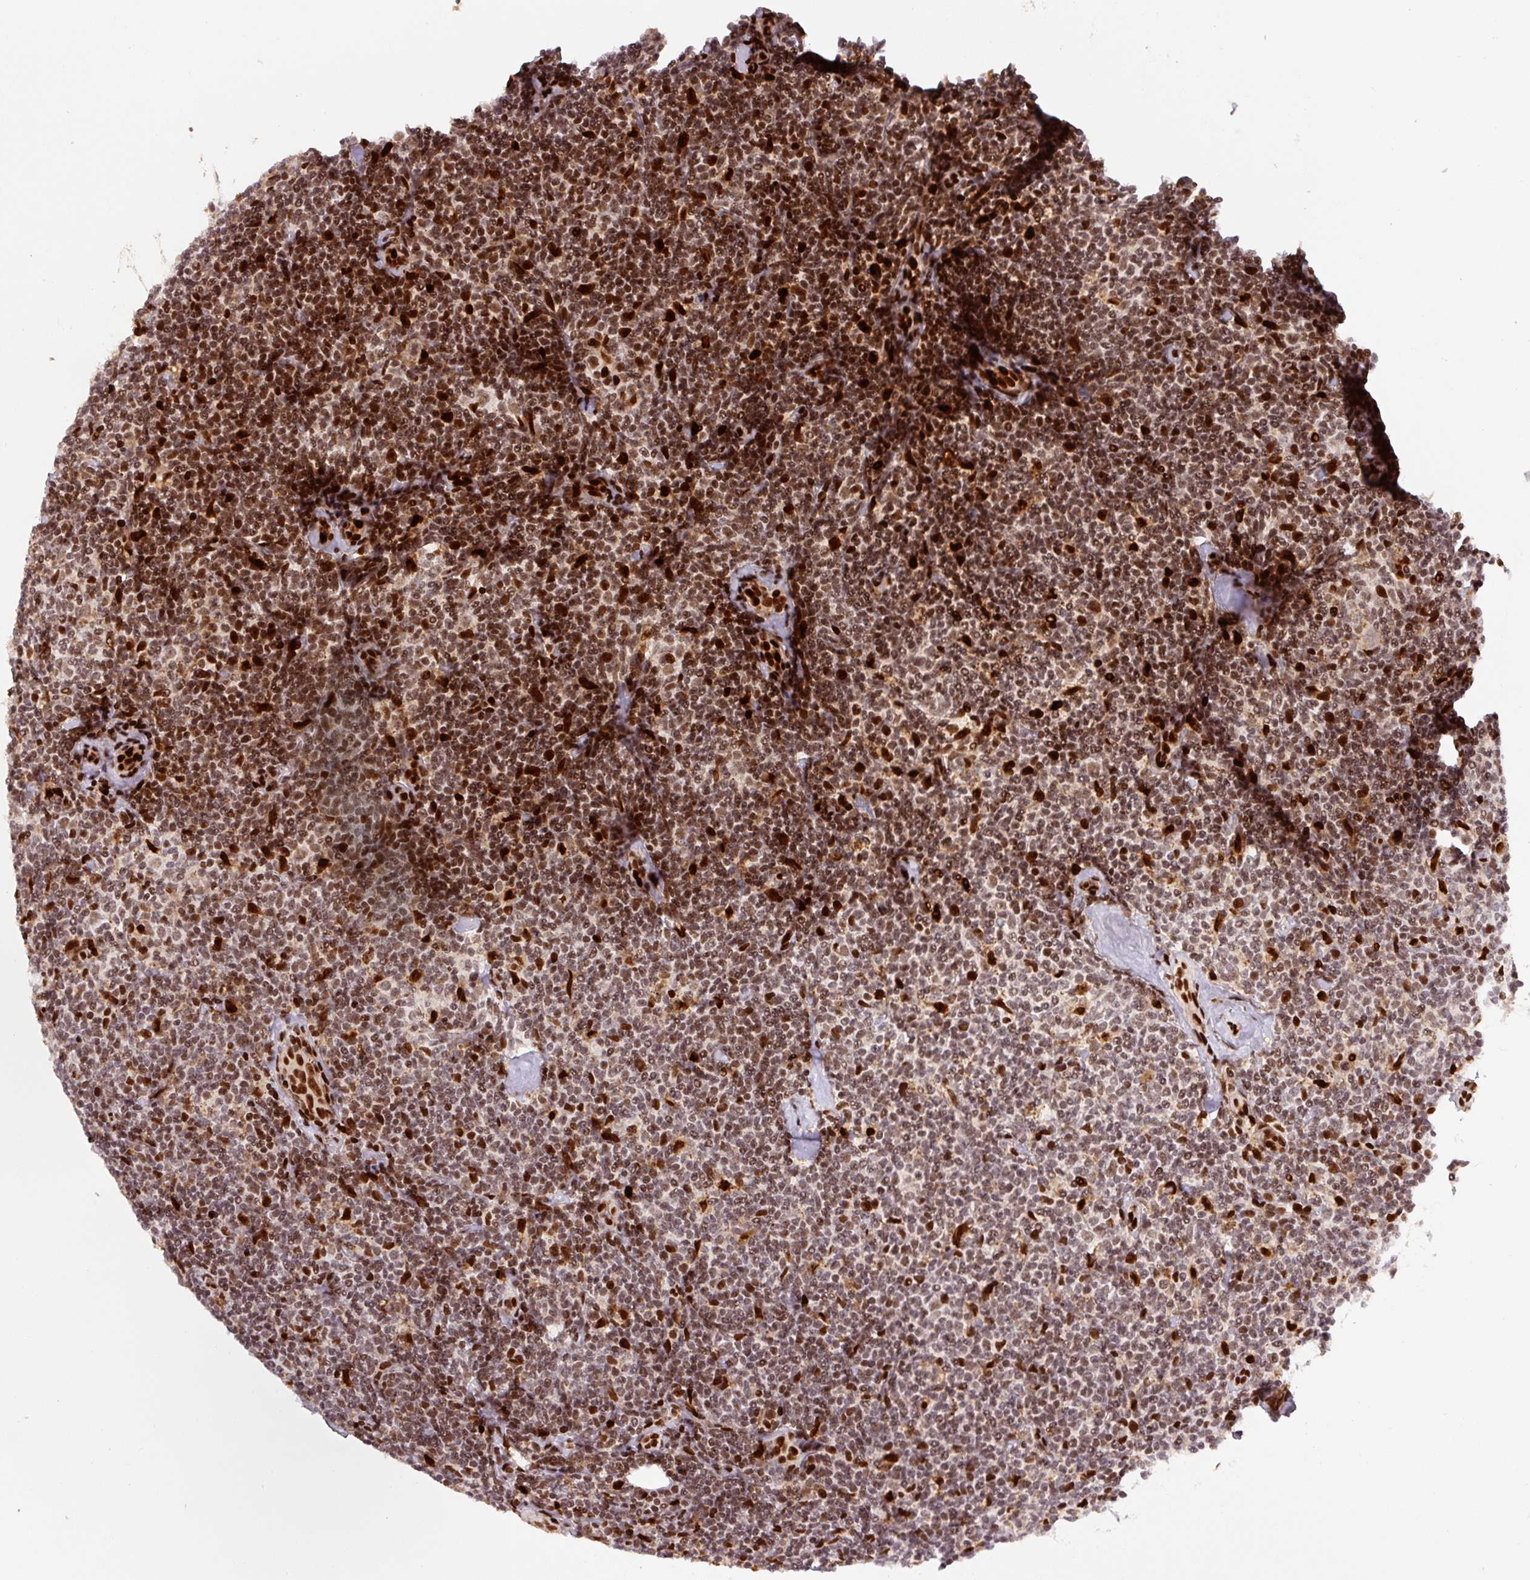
{"staining": {"intensity": "strong", "quantity": ">75%", "location": "nuclear"}, "tissue": "lymphoma", "cell_type": "Tumor cells", "image_type": "cancer", "snomed": [{"axis": "morphology", "description": "Malignant lymphoma, non-Hodgkin's type, Low grade"}, {"axis": "topography", "description": "Lymph node"}], "caption": "Immunohistochemistry (DAB (3,3'-diaminobenzidine)) staining of lymphoma shows strong nuclear protein expression in approximately >75% of tumor cells.", "gene": "PYDC2", "patient": {"sex": "female", "age": 56}}